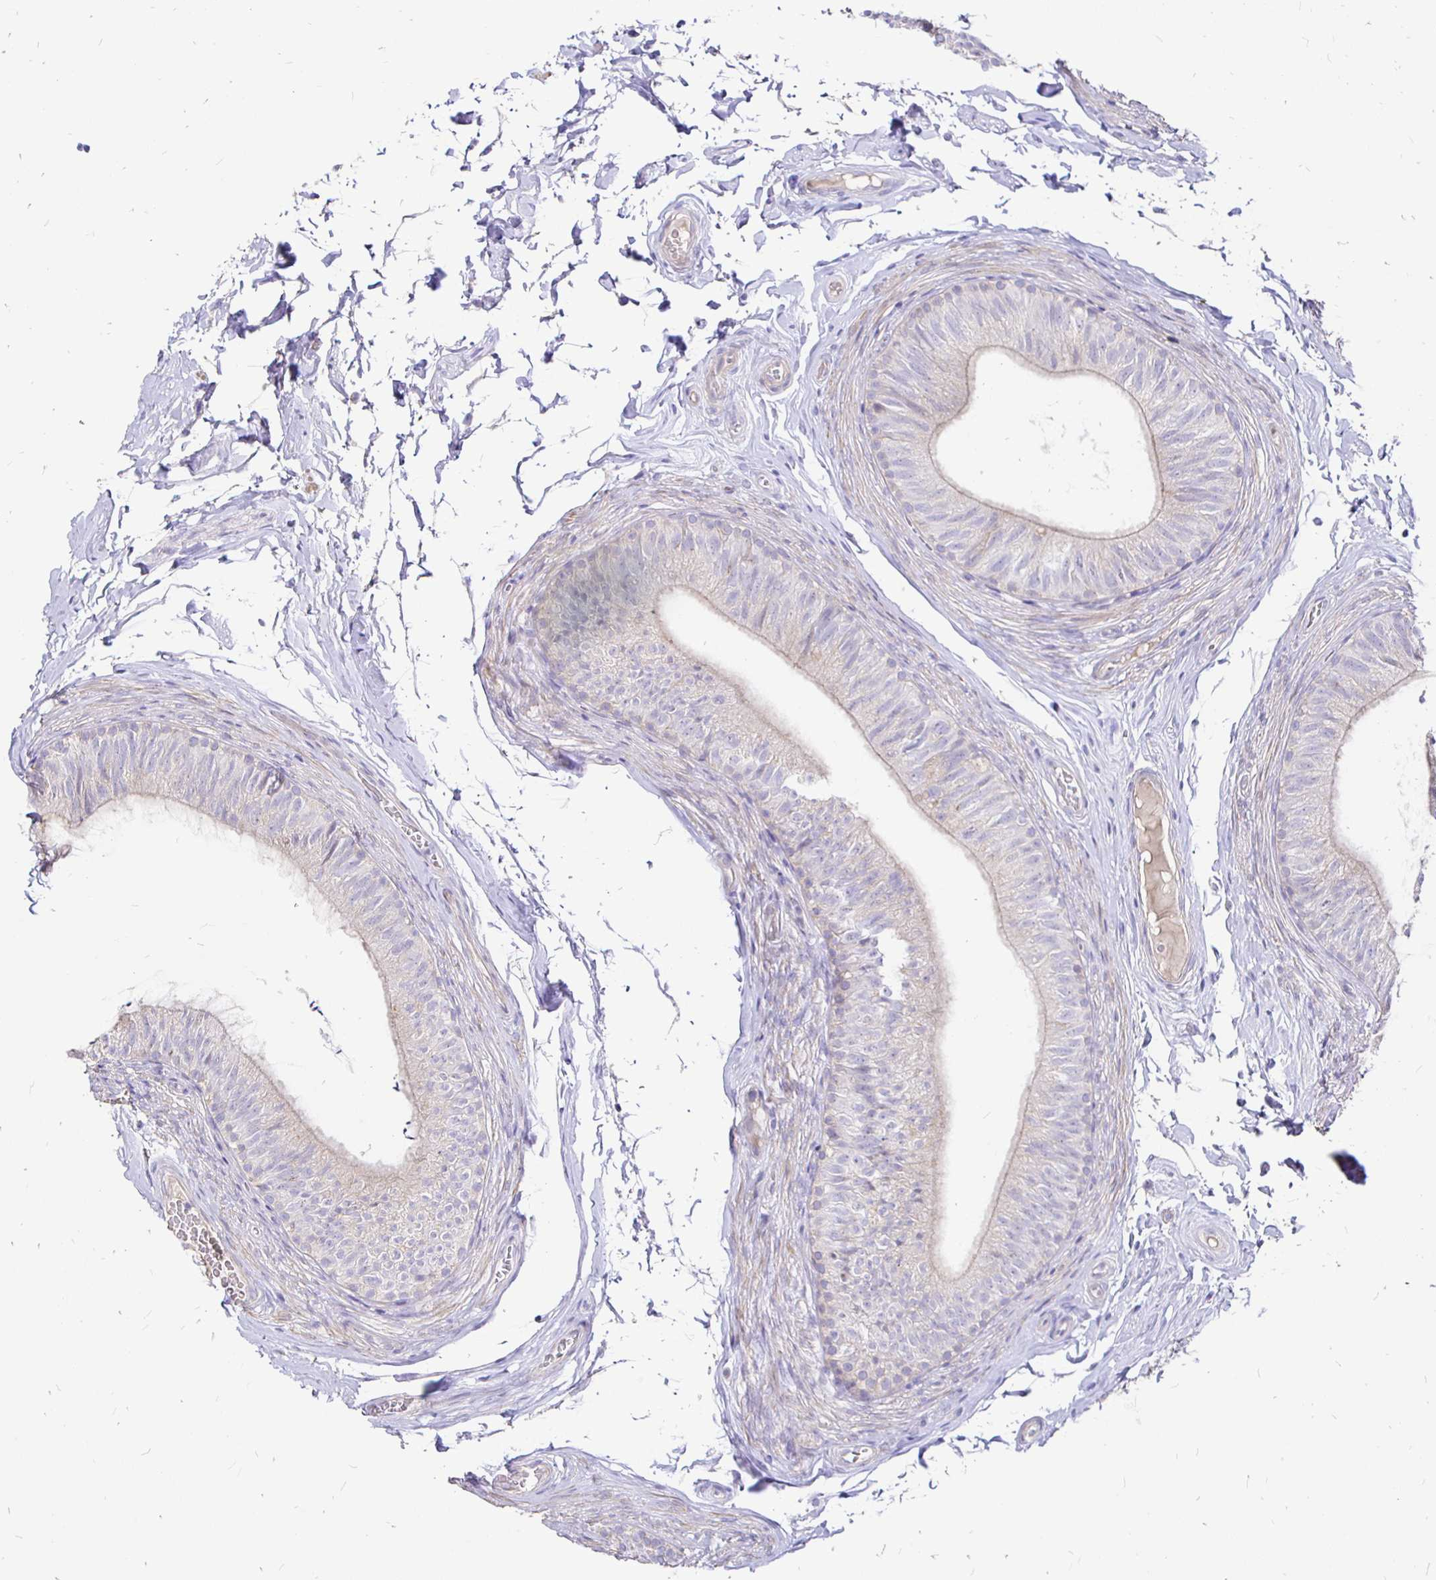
{"staining": {"intensity": "weak", "quantity": "<25%", "location": "cytoplasmic/membranous"}, "tissue": "epididymis", "cell_type": "Glandular cells", "image_type": "normal", "snomed": [{"axis": "morphology", "description": "Normal tissue, NOS"}, {"axis": "topography", "description": "Epididymis, spermatic cord, NOS"}, {"axis": "topography", "description": "Epididymis"}, {"axis": "topography", "description": "Peripheral nerve tissue"}], "caption": "High power microscopy micrograph of an immunohistochemistry micrograph of unremarkable epididymis, revealing no significant expression in glandular cells.", "gene": "NECAB1", "patient": {"sex": "male", "age": 29}}